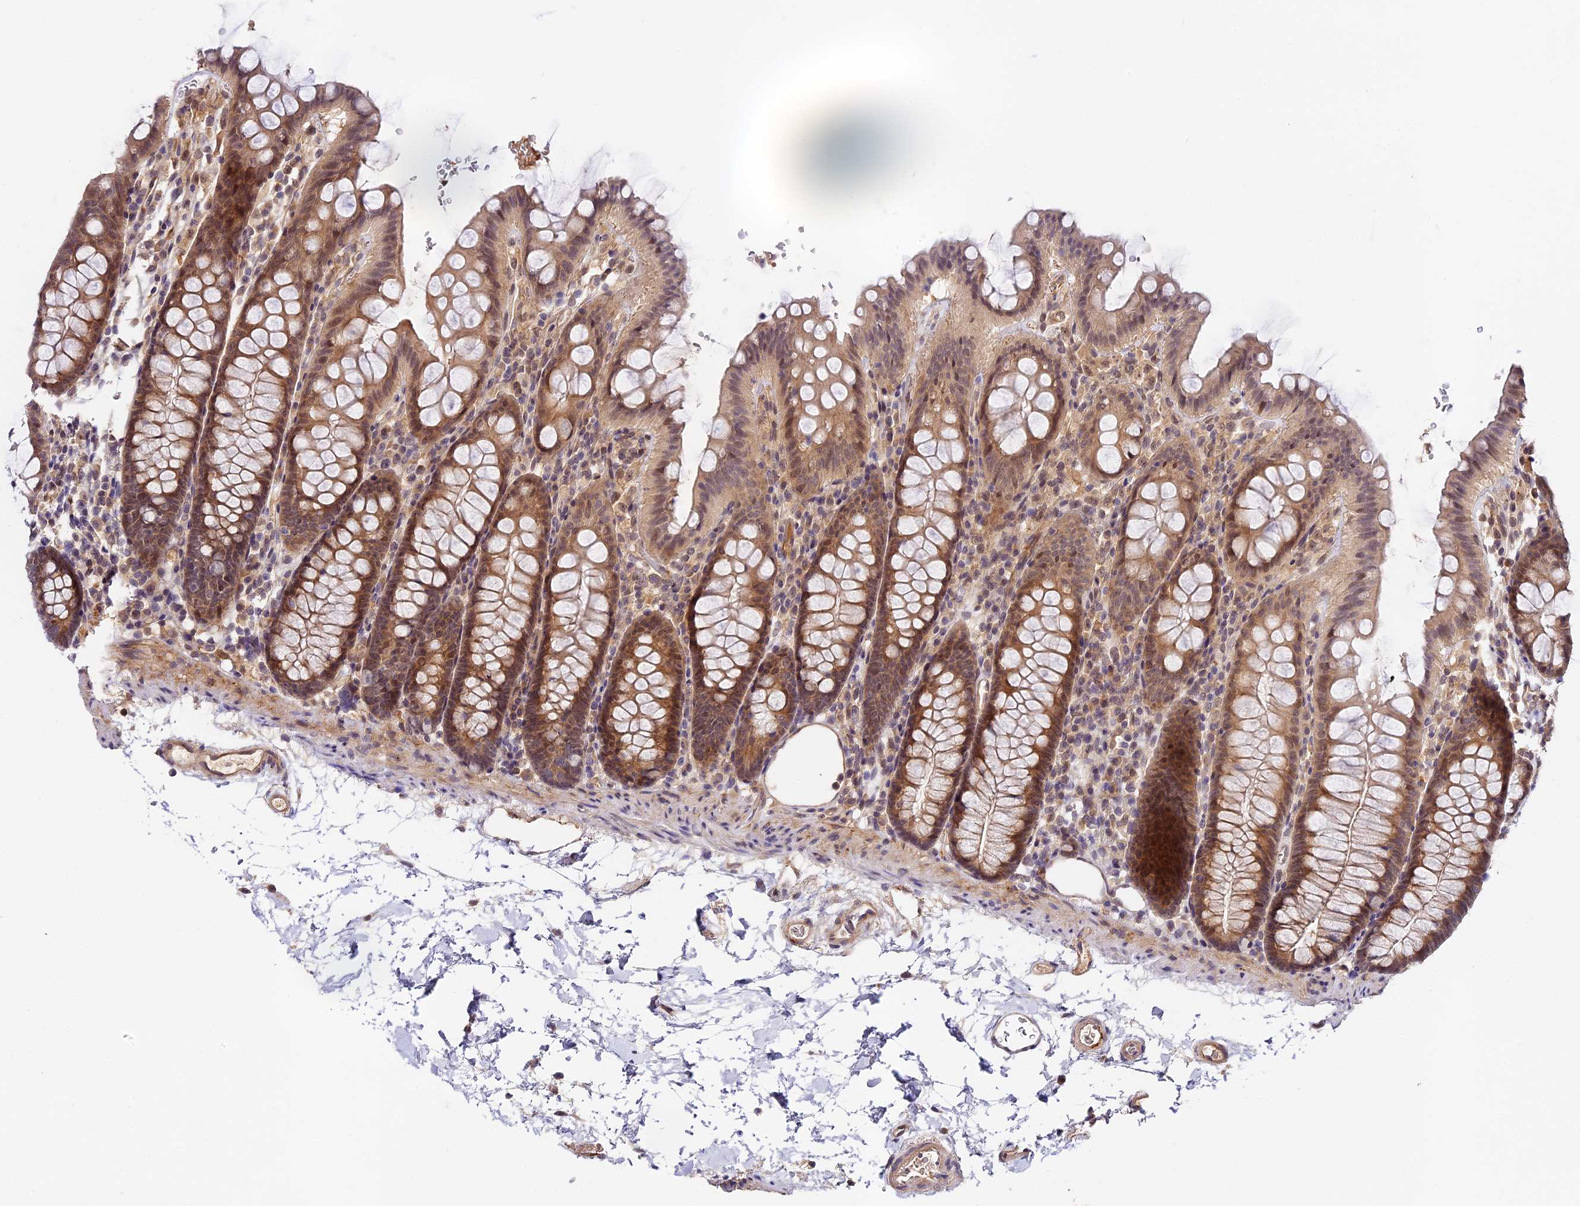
{"staining": {"intensity": "moderate", "quantity": ">75%", "location": "cytoplasmic/membranous"}, "tissue": "colon", "cell_type": "Endothelial cells", "image_type": "normal", "snomed": [{"axis": "morphology", "description": "Normal tissue, NOS"}, {"axis": "topography", "description": "Colon"}], "caption": "Immunohistochemistry (DAB) staining of benign colon shows moderate cytoplasmic/membranous protein staining in approximately >75% of endothelial cells.", "gene": "IMPACT", "patient": {"sex": "male", "age": 75}}